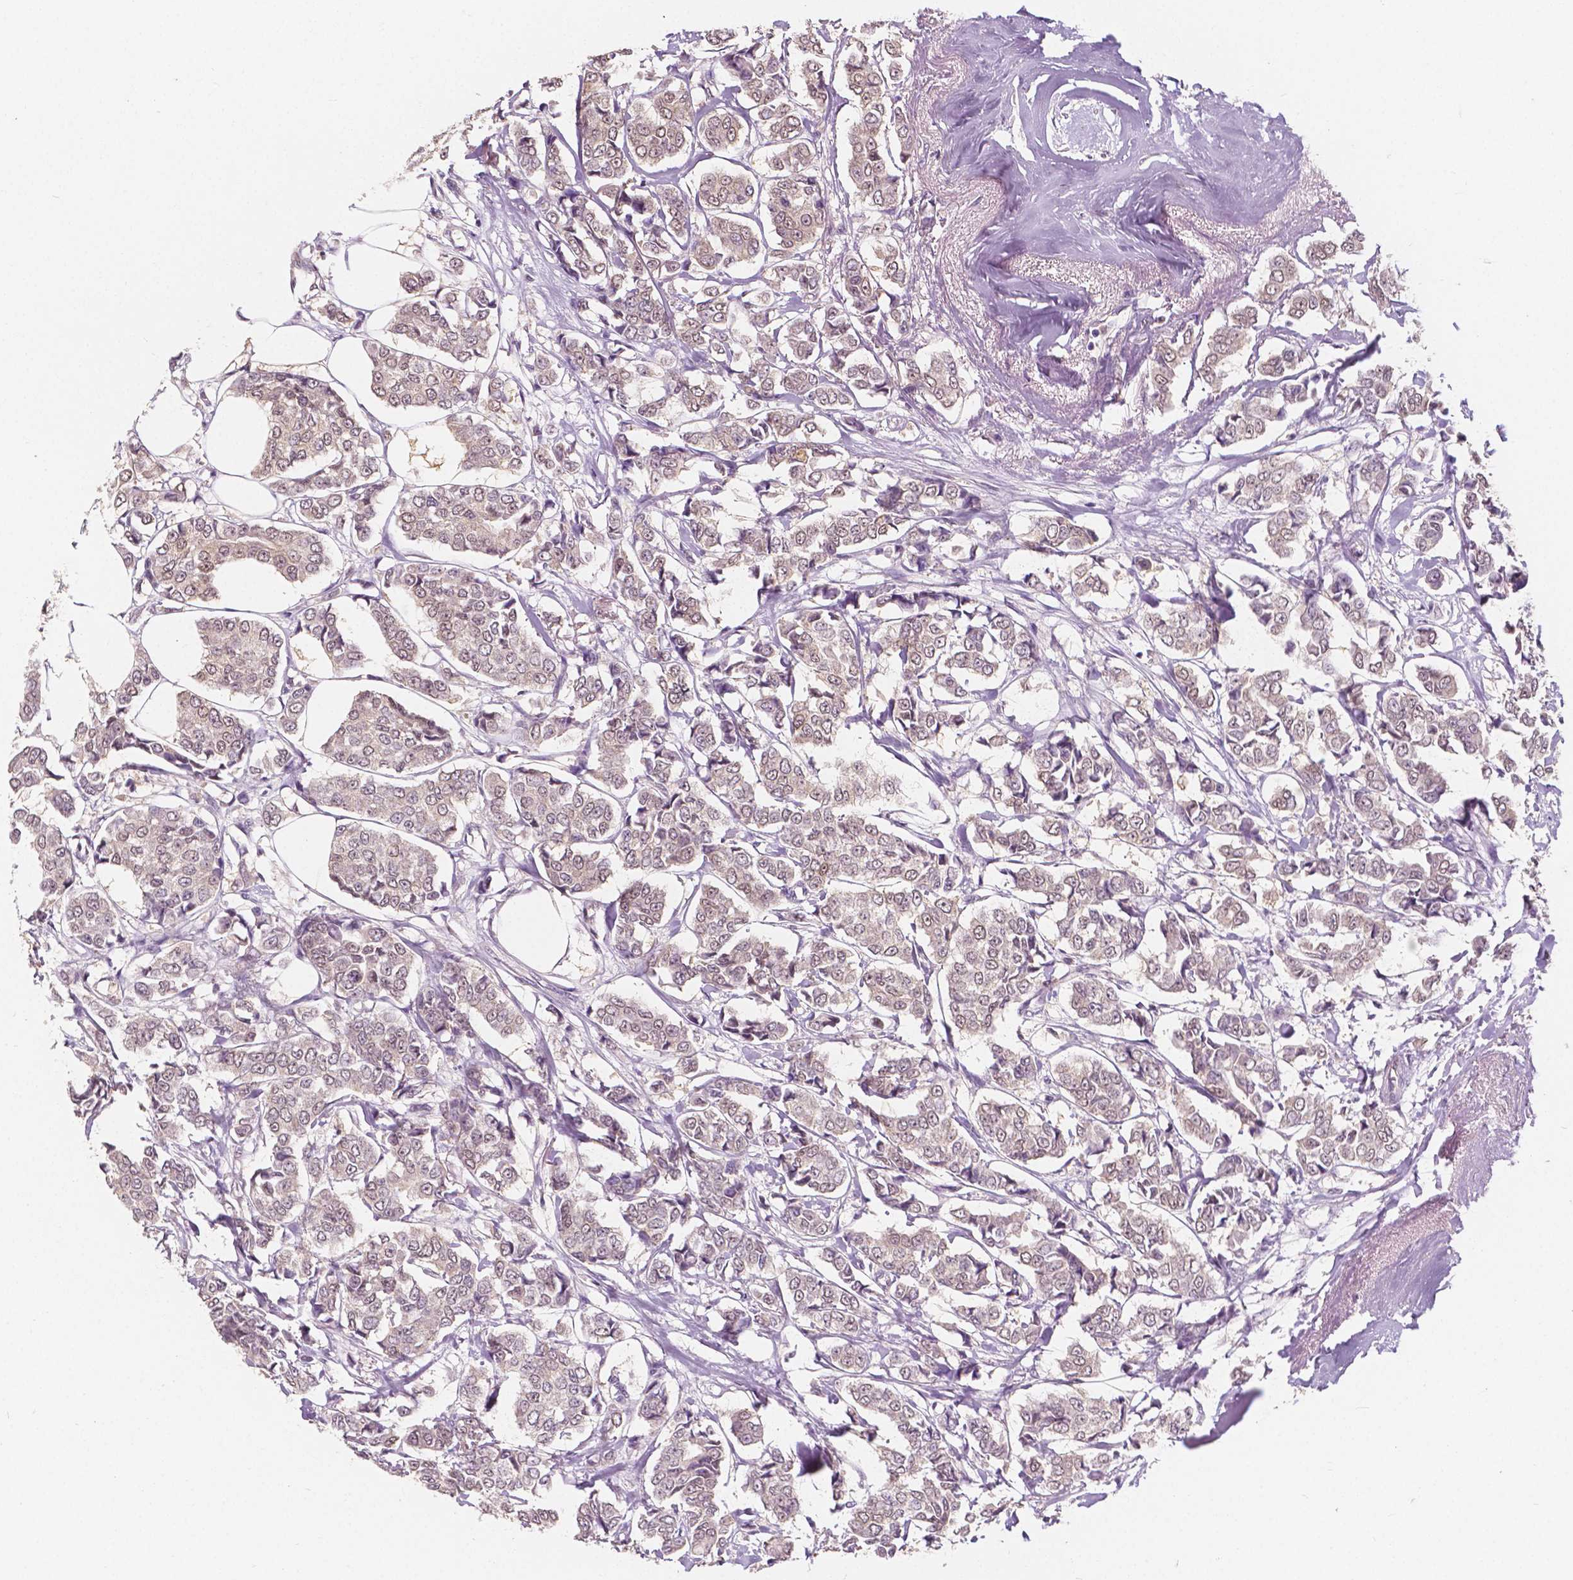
{"staining": {"intensity": "weak", "quantity": "25%-75%", "location": "cytoplasmic/membranous,nuclear"}, "tissue": "breast cancer", "cell_type": "Tumor cells", "image_type": "cancer", "snomed": [{"axis": "morphology", "description": "Duct carcinoma"}, {"axis": "topography", "description": "Breast"}], "caption": "Immunohistochemistry photomicrograph of human breast cancer stained for a protein (brown), which demonstrates low levels of weak cytoplasmic/membranous and nuclear expression in about 25%-75% of tumor cells.", "gene": "NAPRT", "patient": {"sex": "female", "age": 94}}